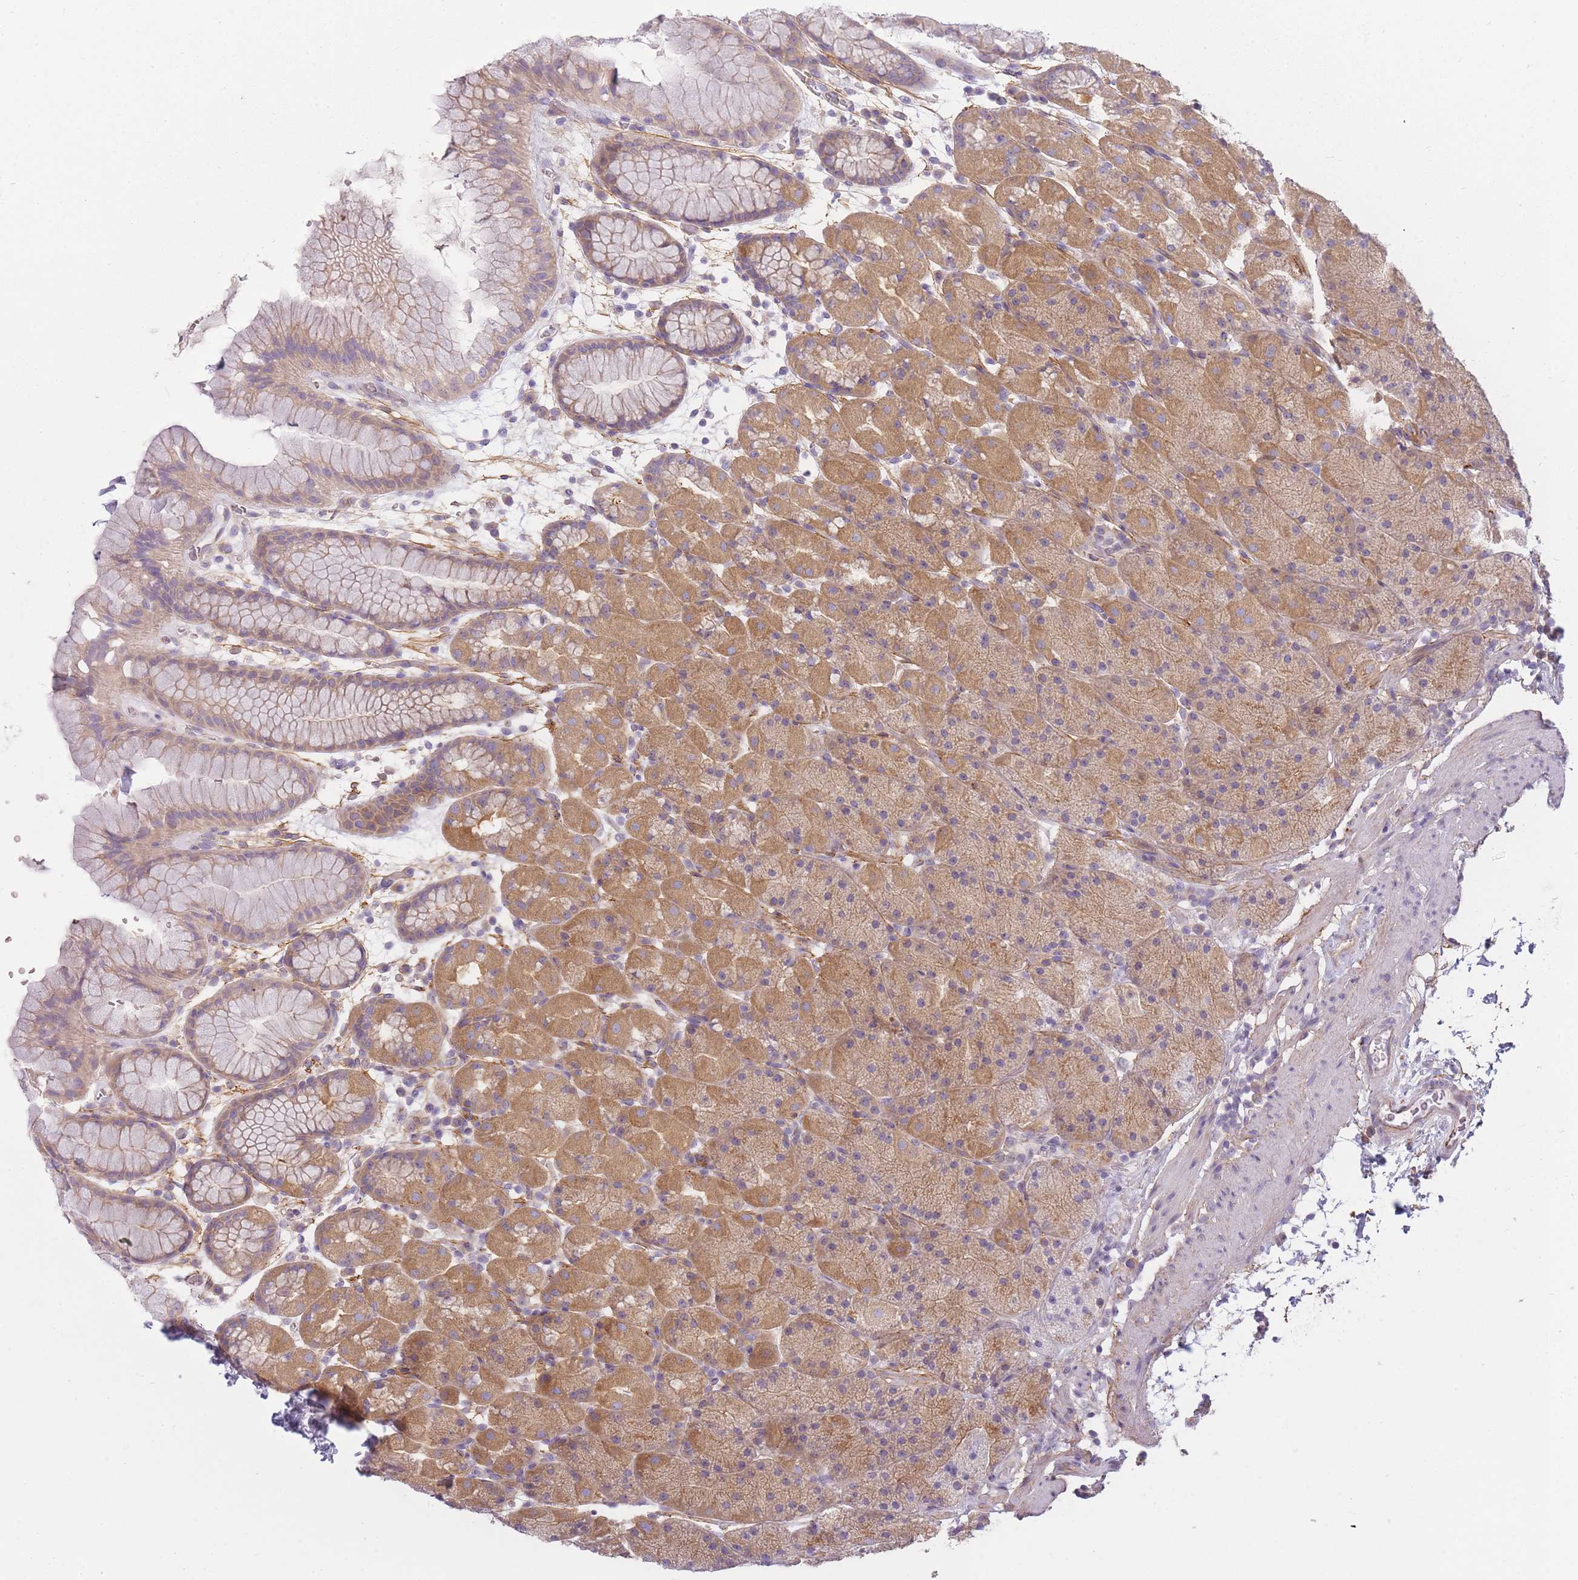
{"staining": {"intensity": "moderate", "quantity": ">75%", "location": "cytoplasmic/membranous"}, "tissue": "stomach", "cell_type": "Glandular cells", "image_type": "normal", "snomed": [{"axis": "morphology", "description": "Normal tissue, NOS"}, {"axis": "topography", "description": "Stomach, upper"}, {"axis": "topography", "description": "Stomach, lower"}], "caption": "Immunohistochemical staining of benign human stomach displays moderate cytoplasmic/membranous protein staining in approximately >75% of glandular cells.", "gene": "AP3M1", "patient": {"sex": "male", "age": 67}}